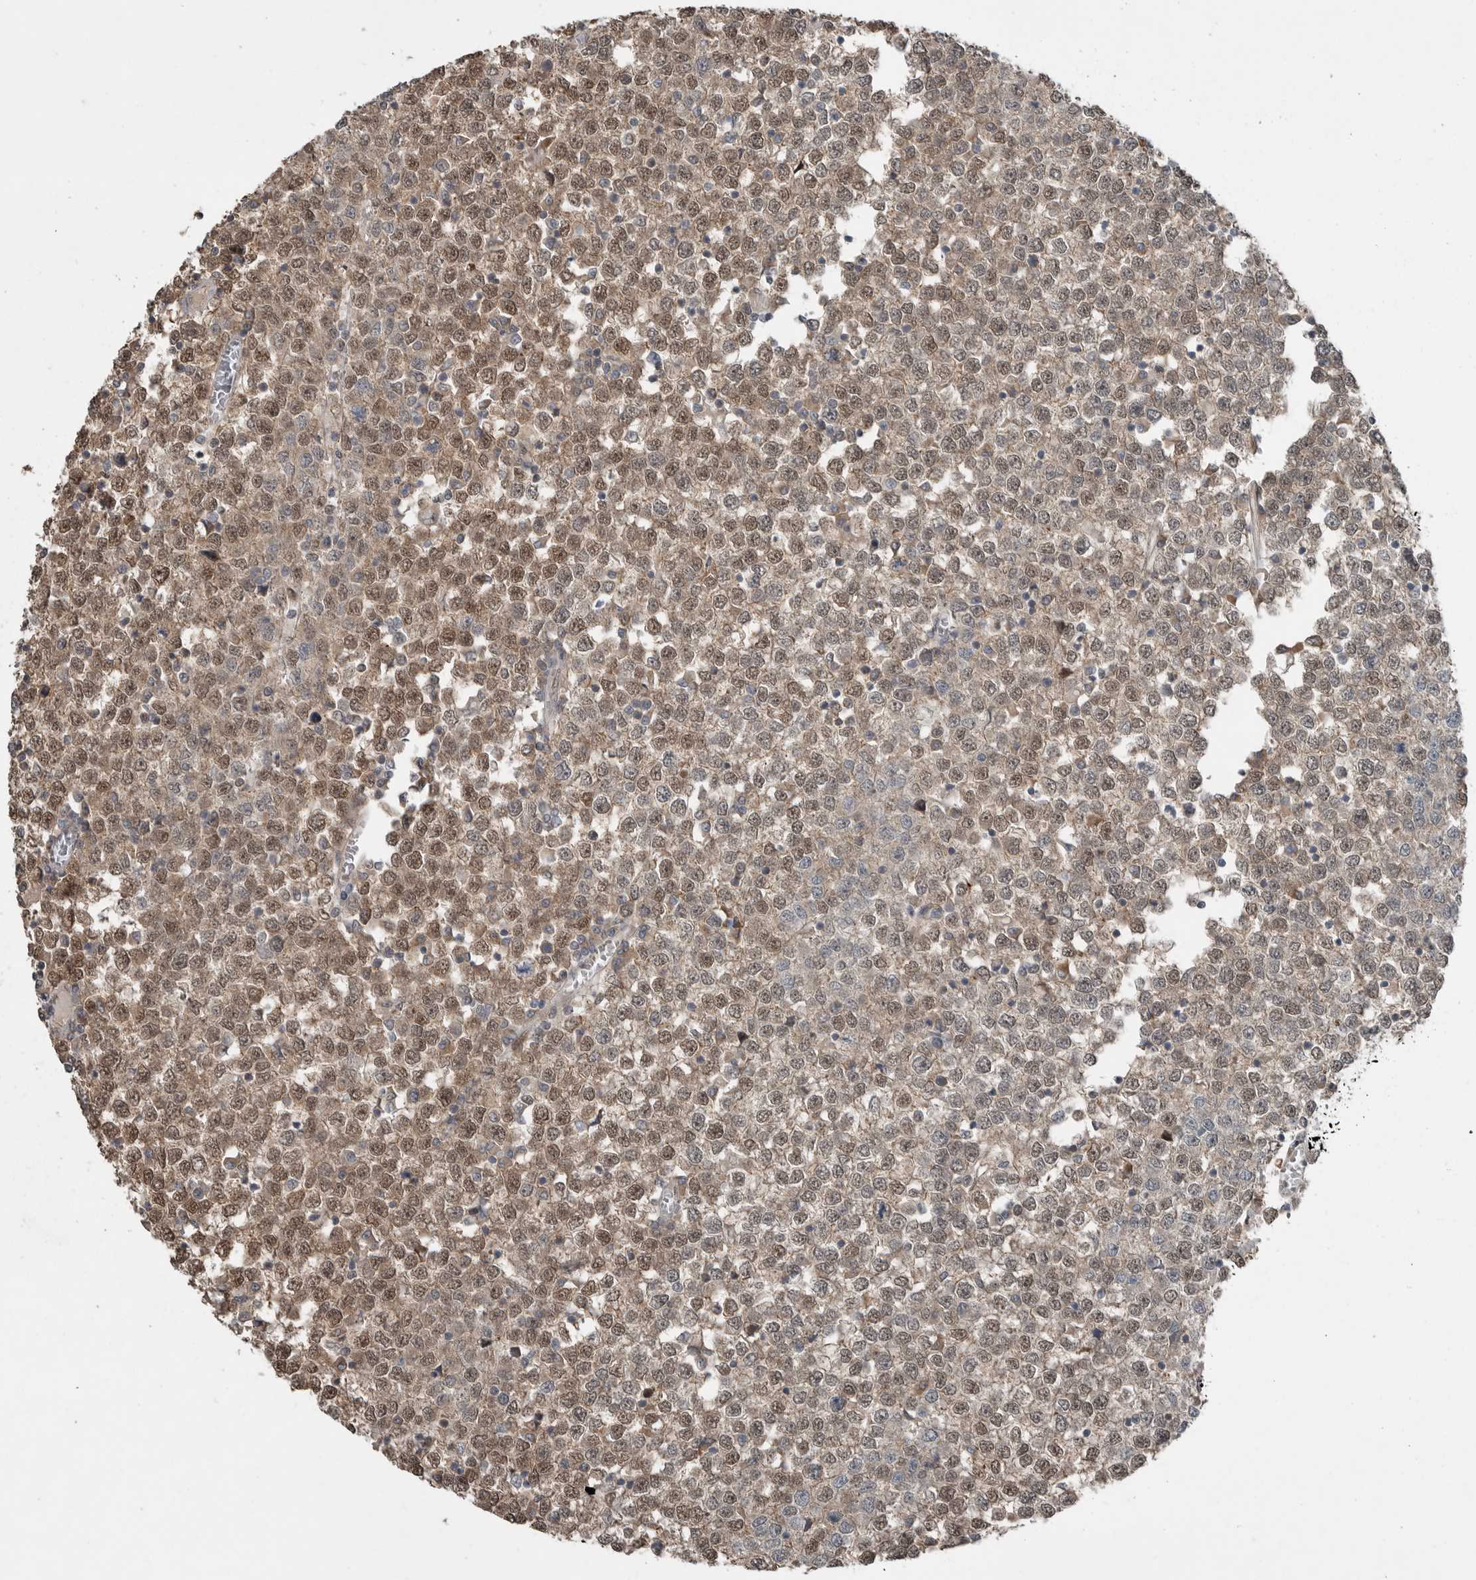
{"staining": {"intensity": "moderate", "quantity": ">75%", "location": "nuclear"}, "tissue": "testis cancer", "cell_type": "Tumor cells", "image_type": "cancer", "snomed": [{"axis": "morphology", "description": "Seminoma, NOS"}, {"axis": "topography", "description": "Testis"}], "caption": "This image demonstrates testis cancer (seminoma) stained with immunohistochemistry (IHC) to label a protein in brown. The nuclear of tumor cells show moderate positivity for the protein. Nuclei are counter-stained blue.", "gene": "MFAP3L", "patient": {"sex": "male", "age": 65}}